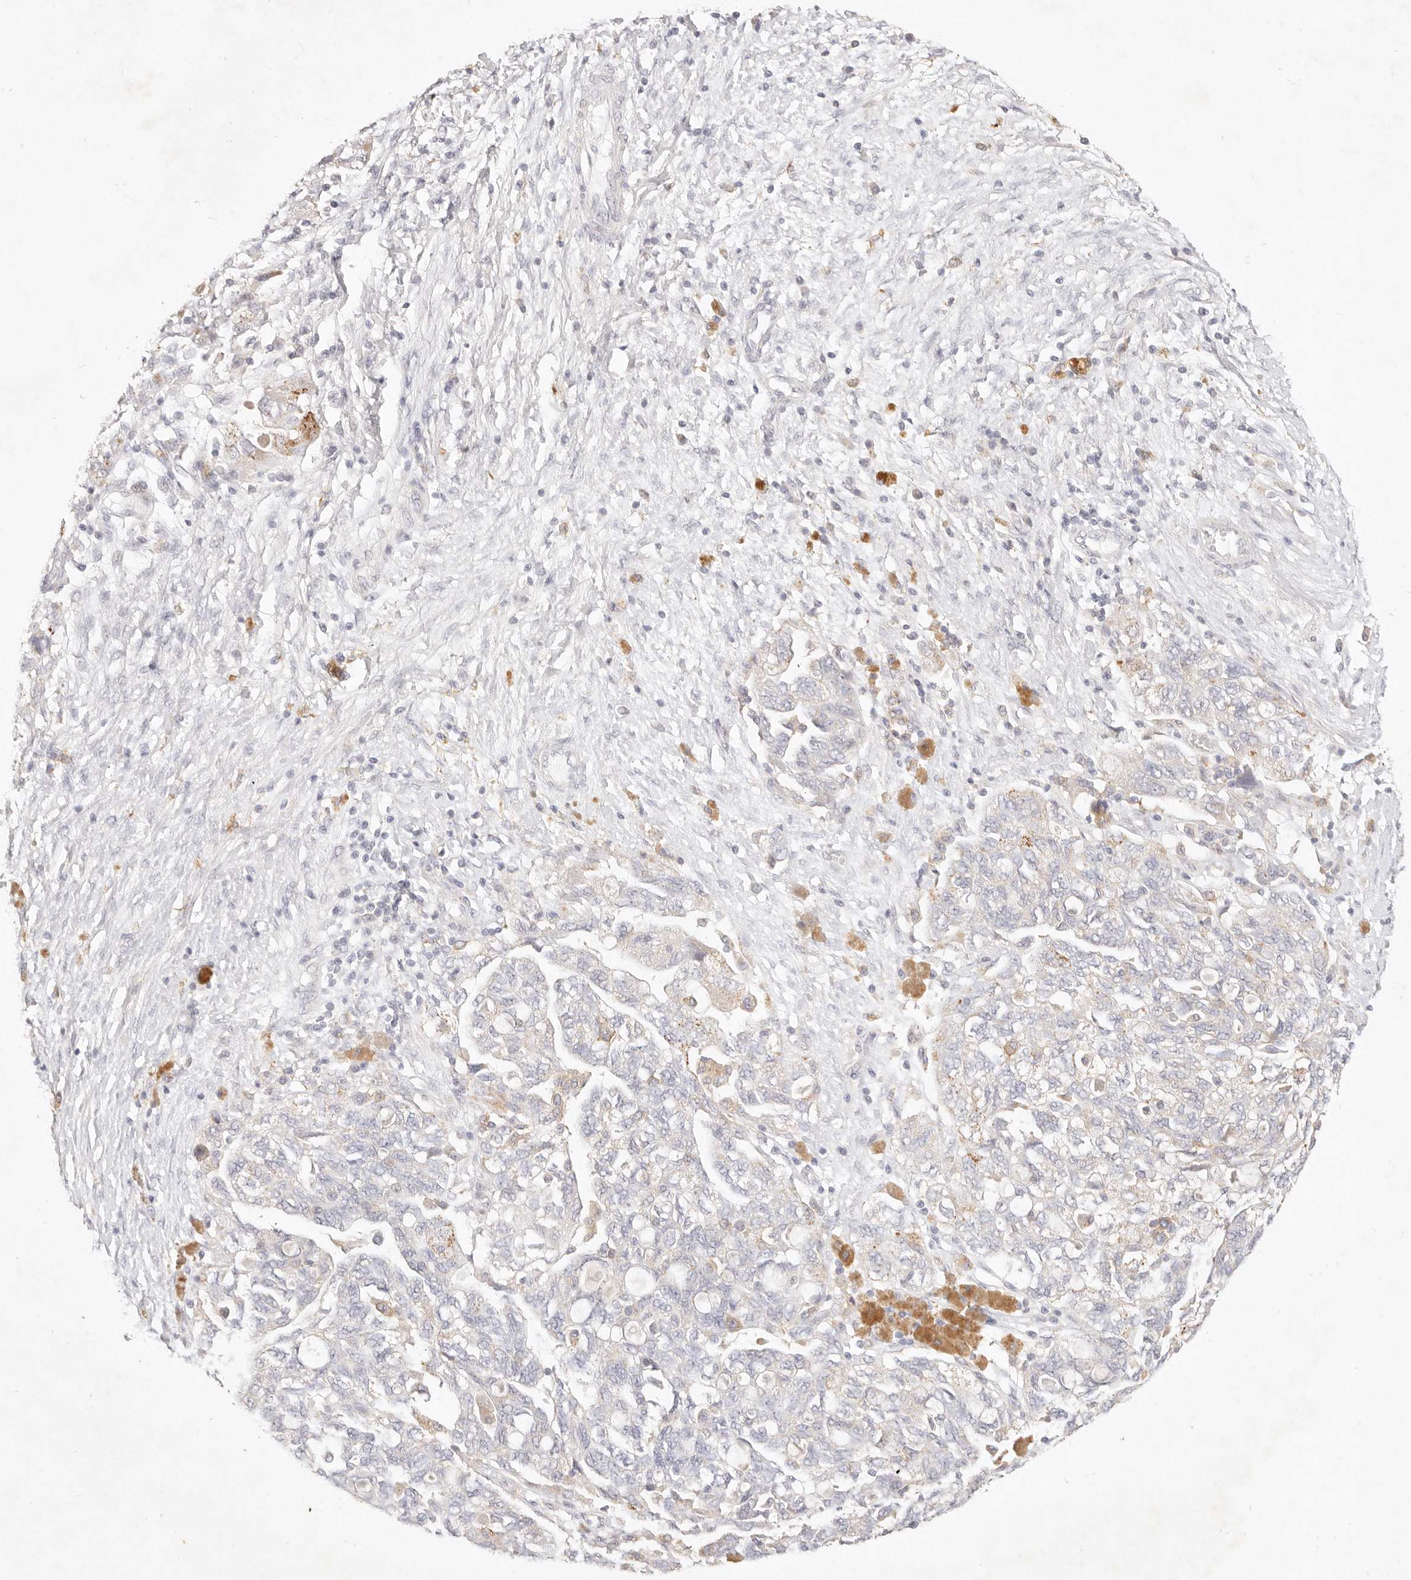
{"staining": {"intensity": "moderate", "quantity": "25%-75%", "location": "cytoplasmic/membranous"}, "tissue": "ovarian cancer", "cell_type": "Tumor cells", "image_type": "cancer", "snomed": [{"axis": "morphology", "description": "Carcinoma, NOS"}, {"axis": "morphology", "description": "Cystadenocarcinoma, serous, NOS"}, {"axis": "topography", "description": "Ovary"}], "caption": "Immunohistochemistry of human ovarian serous cystadenocarcinoma displays medium levels of moderate cytoplasmic/membranous staining in approximately 25%-75% of tumor cells.", "gene": "GPR84", "patient": {"sex": "female", "age": 69}}